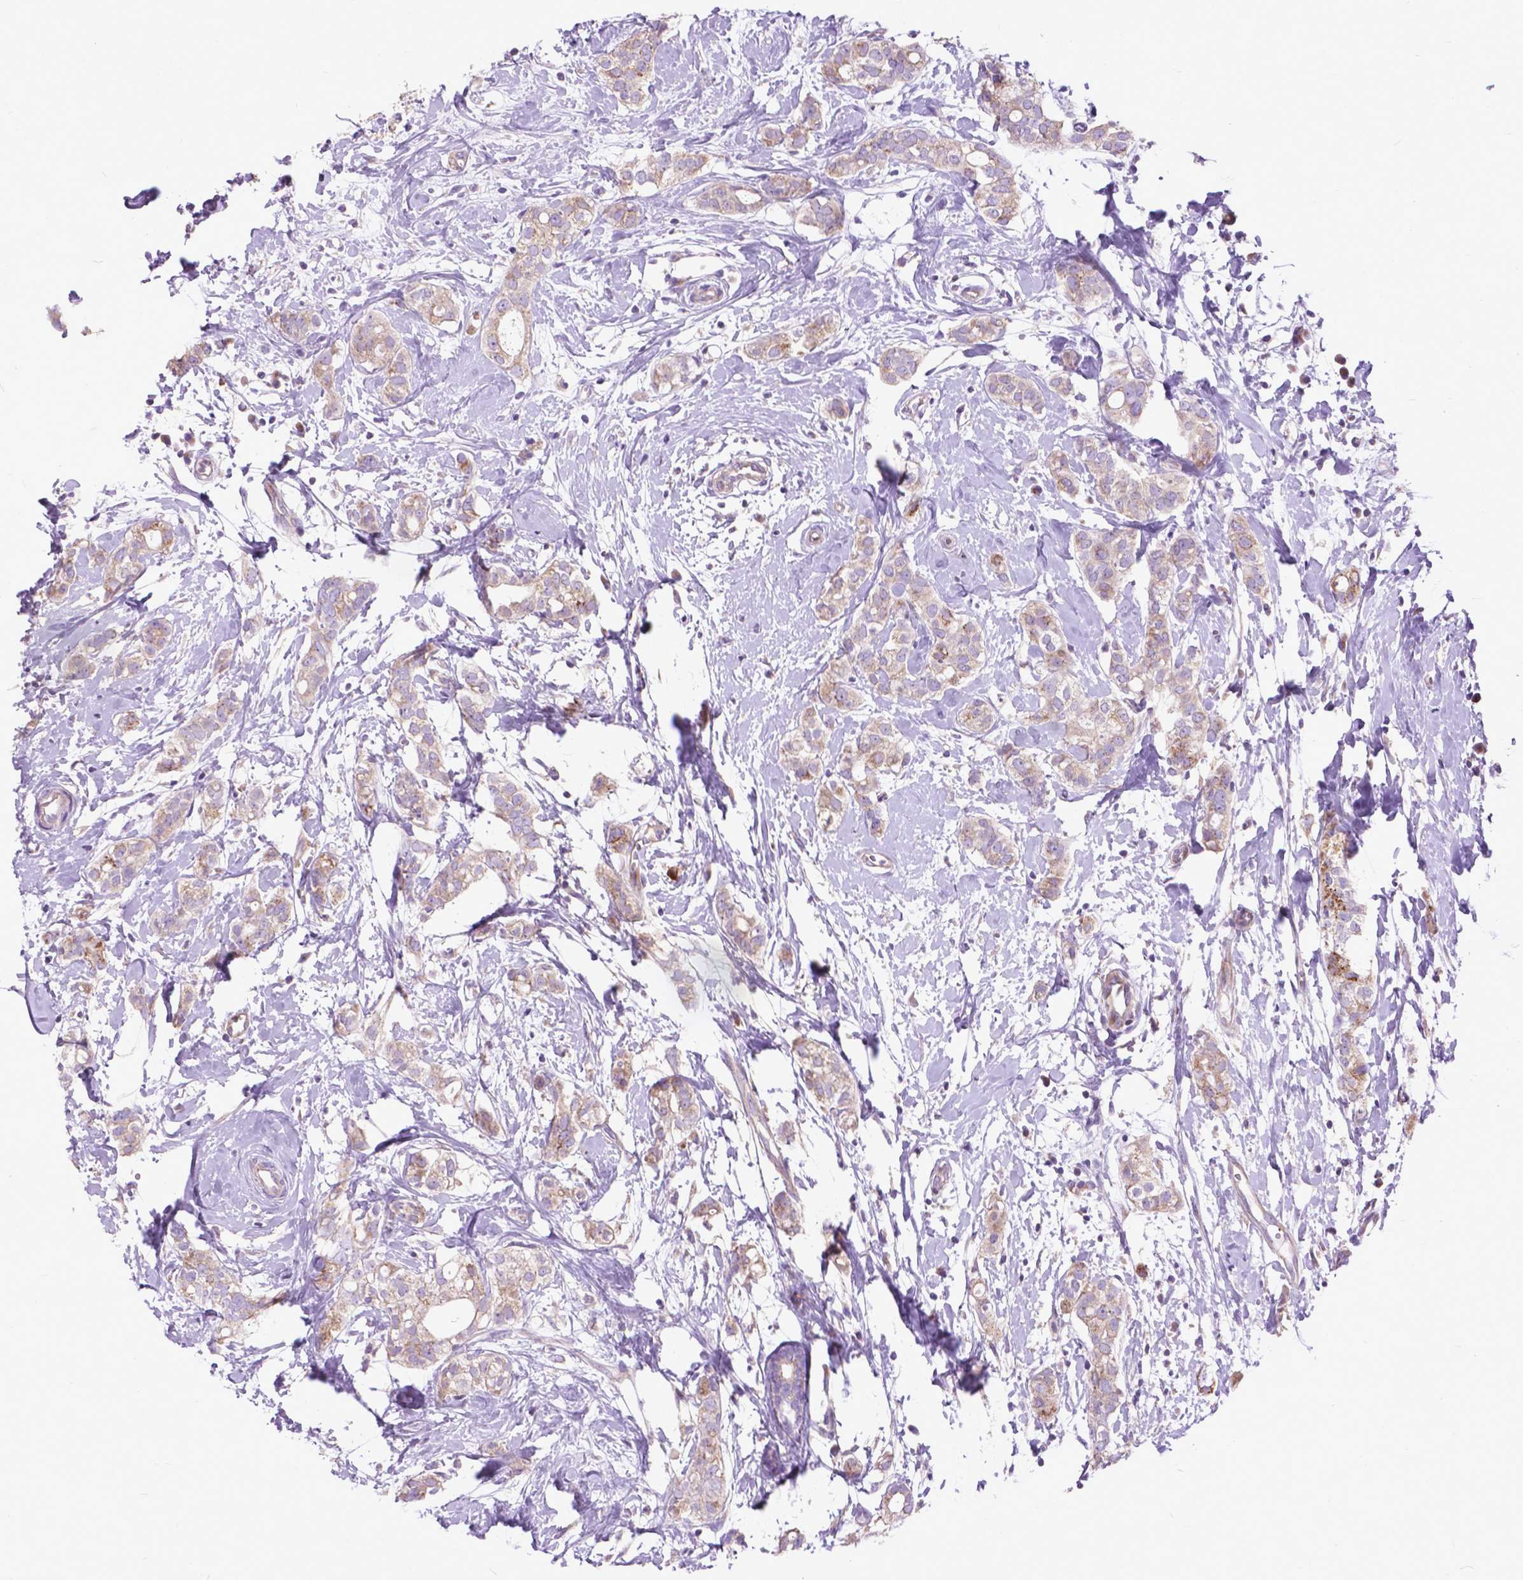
{"staining": {"intensity": "weak", "quantity": ">75%", "location": "cytoplasmic/membranous"}, "tissue": "breast cancer", "cell_type": "Tumor cells", "image_type": "cancer", "snomed": [{"axis": "morphology", "description": "Duct carcinoma"}, {"axis": "topography", "description": "Breast"}], "caption": "Human breast cancer (invasive ductal carcinoma) stained with a brown dye displays weak cytoplasmic/membranous positive expression in about >75% of tumor cells.", "gene": "ATG4D", "patient": {"sex": "female", "age": 40}}